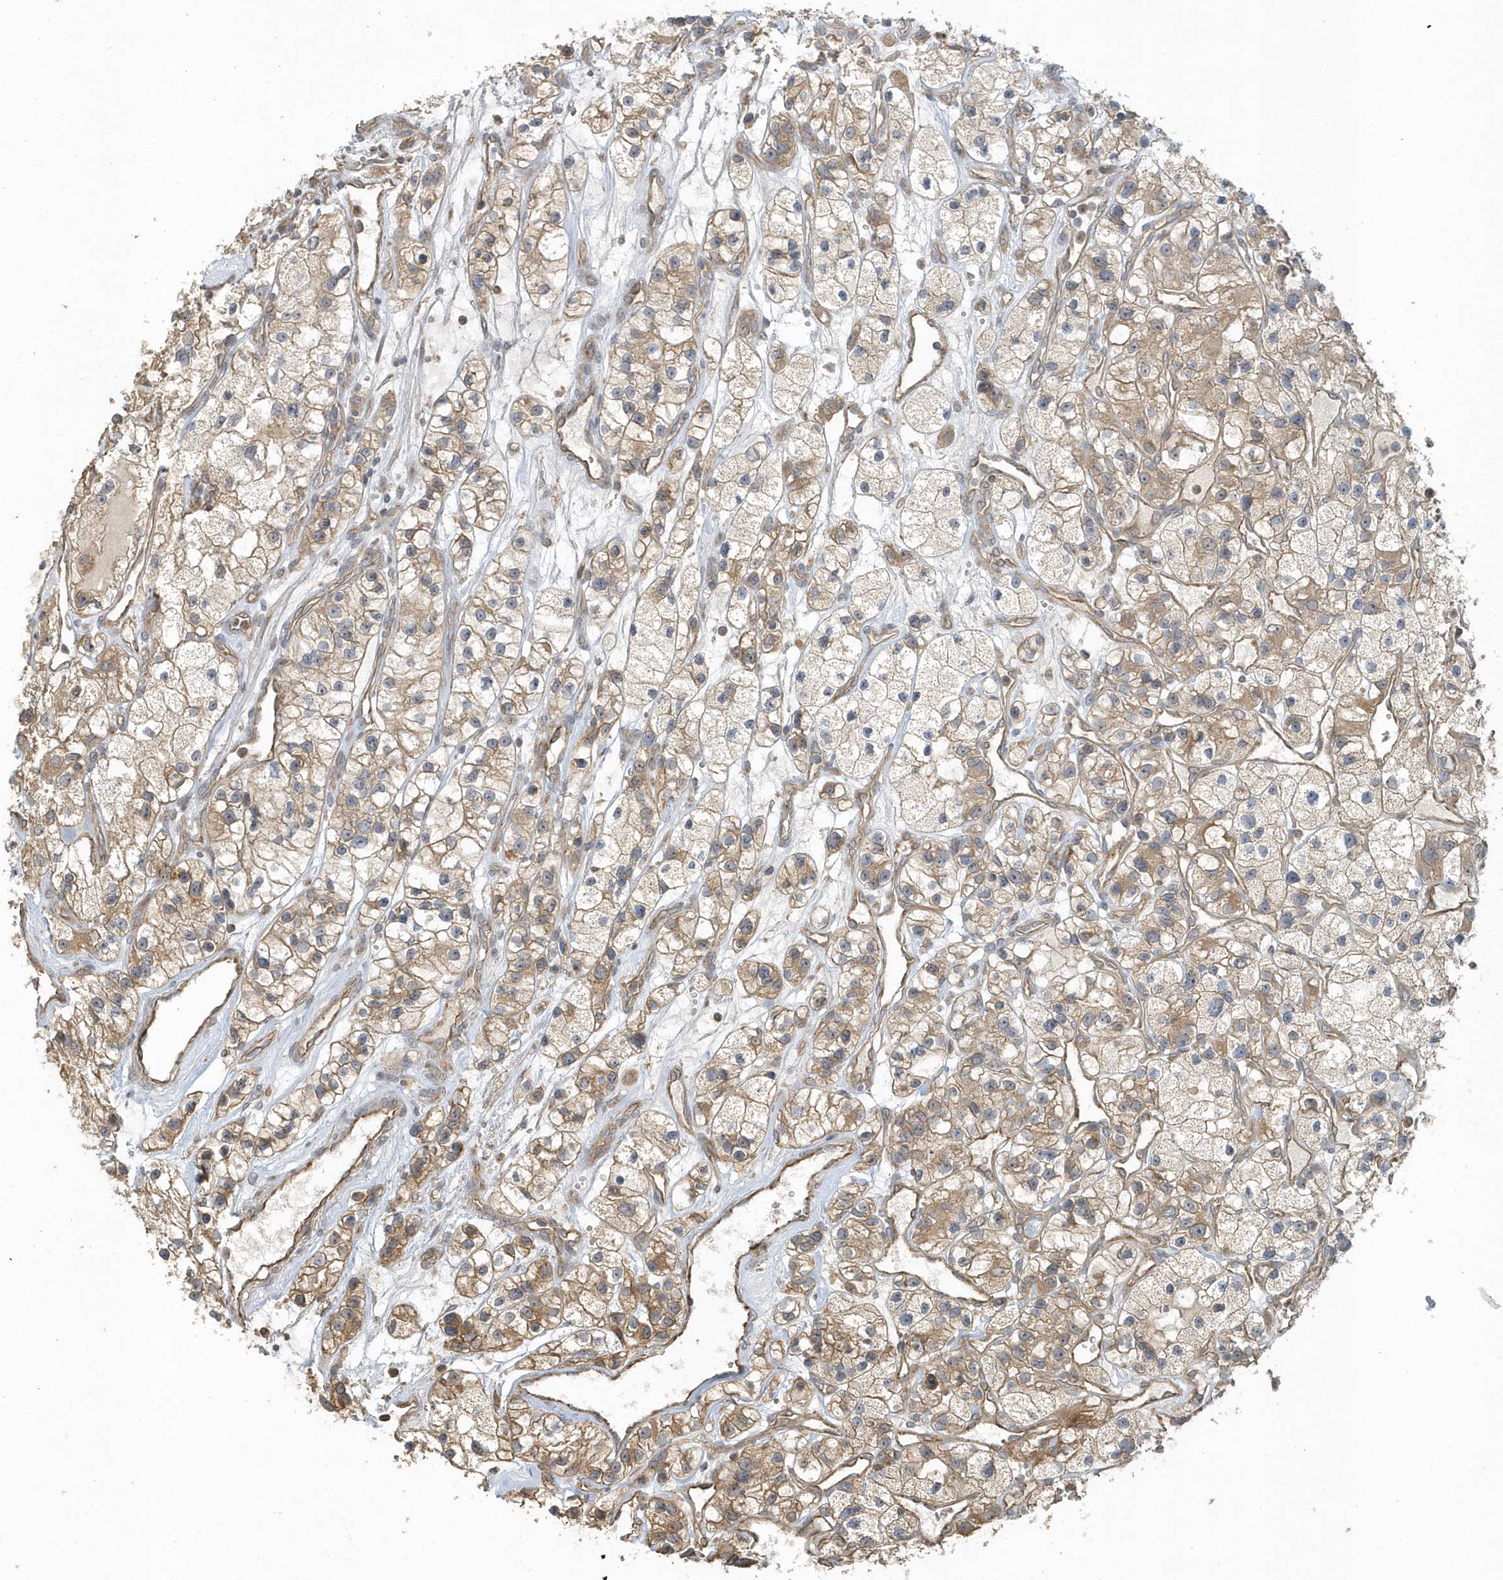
{"staining": {"intensity": "moderate", "quantity": ">75%", "location": "cytoplasmic/membranous"}, "tissue": "renal cancer", "cell_type": "Tumor cells", "image_type": "cancer", "snomed": [{"axis": "morphology", "description": "Adenocarcinoma, NOS"}, {"axis": "topography", "description": "Kidney"}], "caption": "High-magnification brightfield microscopy of renal cancer (adenocarcinoma) stained with DAB (3,3'-diaminobenzidine) (brown) and counterstained with hematoxylin (blue). tumor cells exhibit moderate cytoplasmic/membranous staining is present in about>75% of cells.", "gene": "THG1L", "patient": {"sex": "female", "age": 57}}